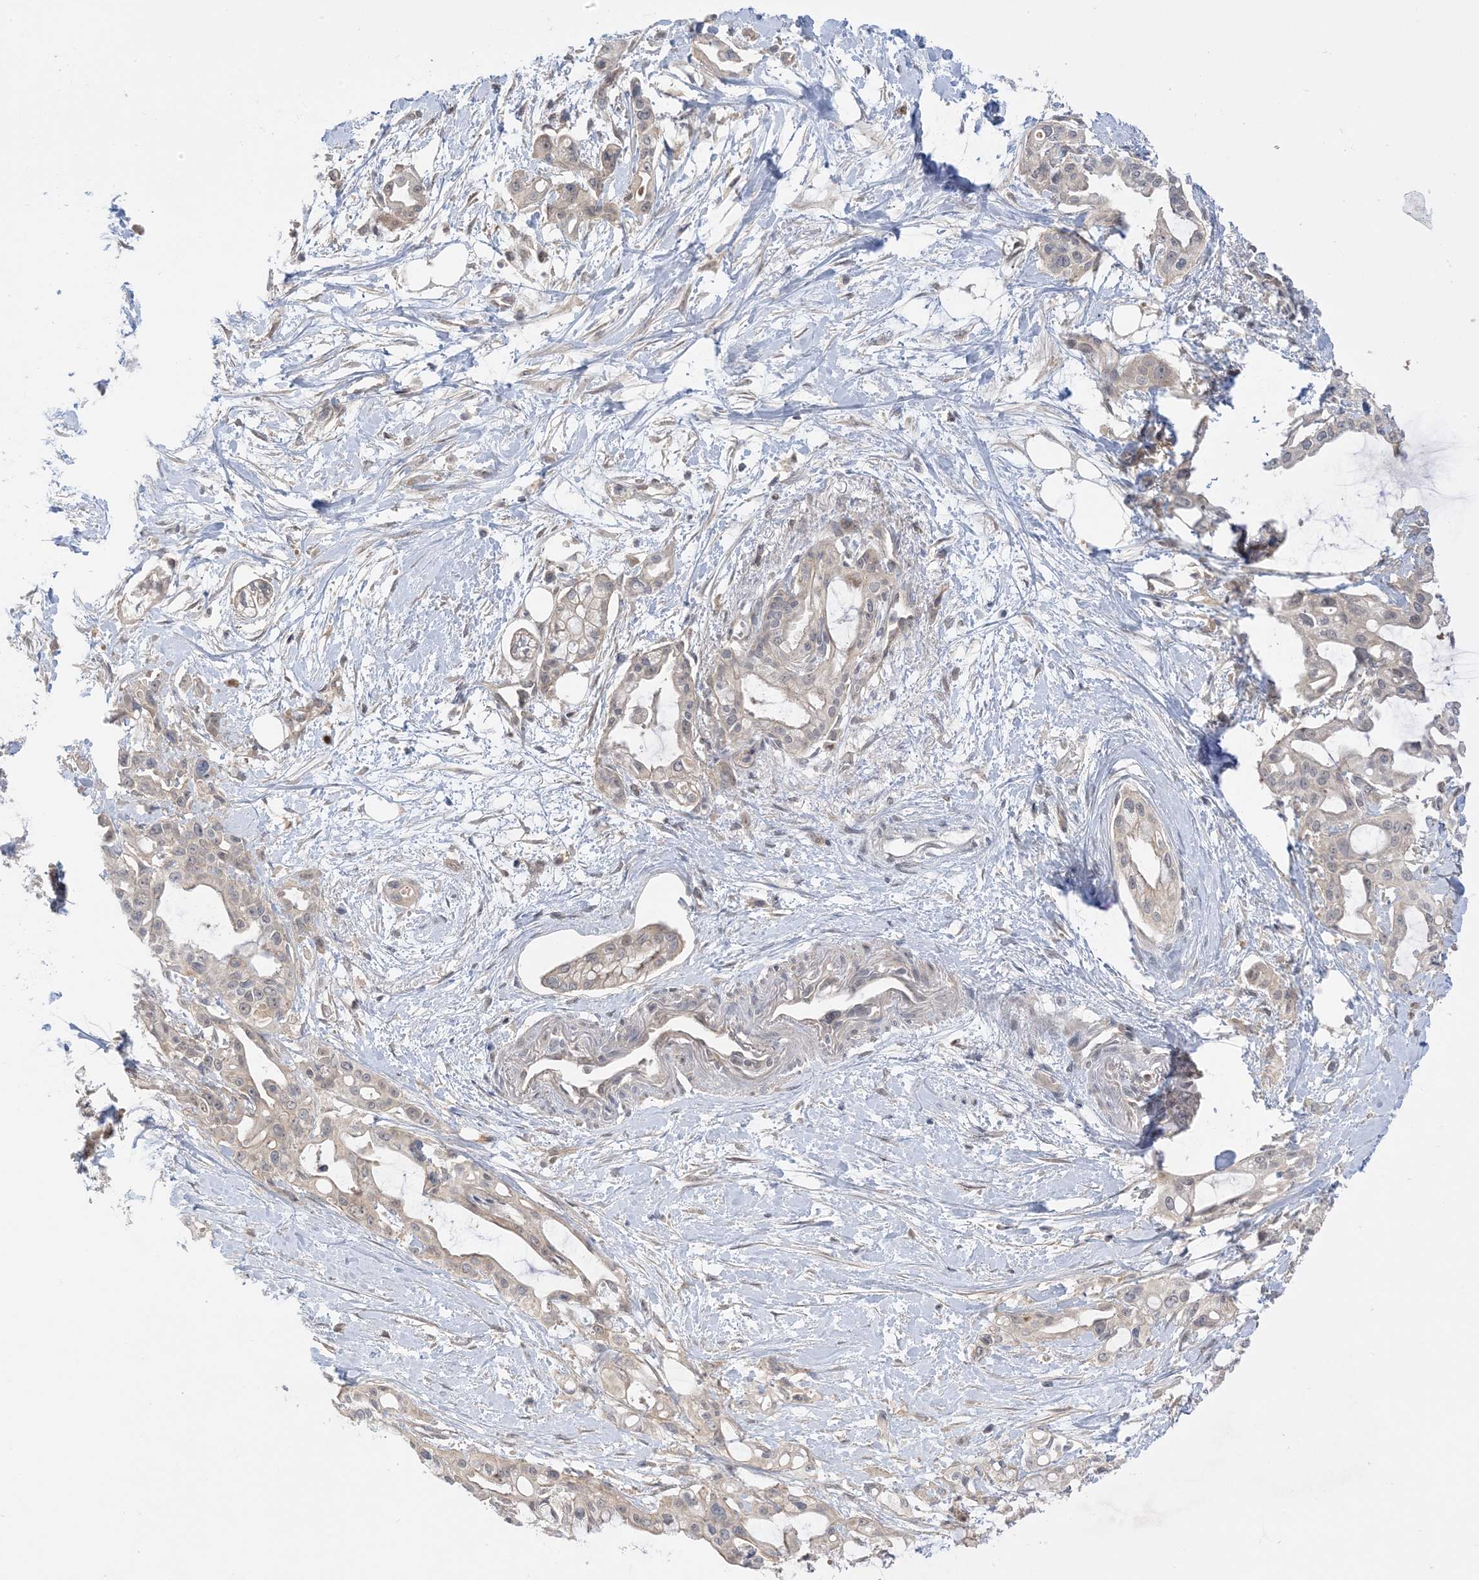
{"staining": {"intensity": "negative", "quantity": "none", "location": "none"}, "tissue": "pancreatic cancer", "cell_type": "Tumor cells", "image_type": "cancer", "snomed": [{"axis": "morphology", "description": "Adenocarcinoma, NOS"}, {"axis": "topography", "description": "Pancreas"}], "caption": "IHC of pancreatic cancer (adenocarcinoma) shows no expression in tumor cells.", "gene": "WDR26", "patient": {"sex": "male", "age": 68}}